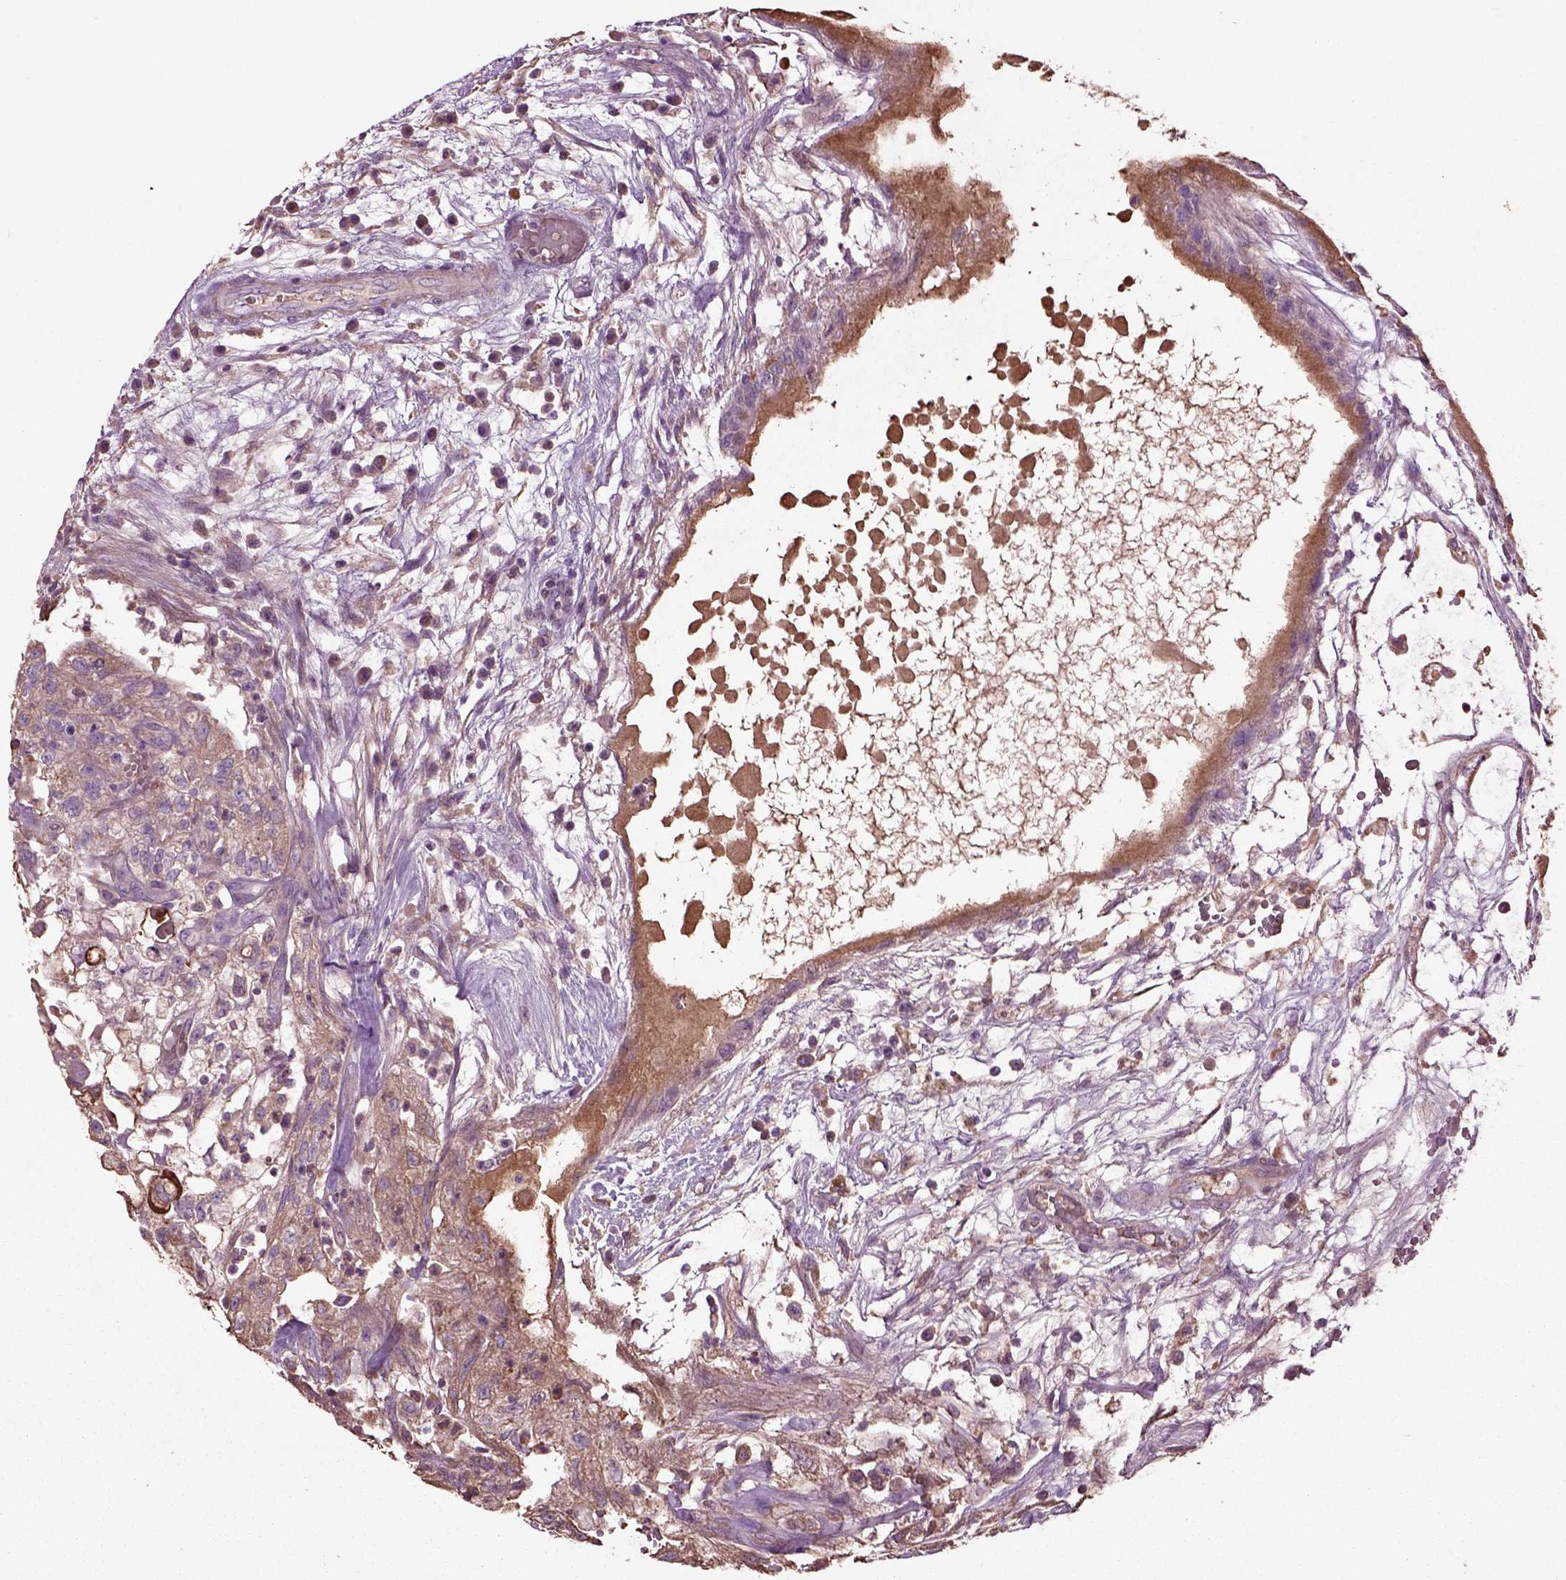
{"staining": {"intensity": "weak", "quantity": "25%-75%", "location": "cytoplasmic/membranous"}, "tissue": "testis cancer", "cell_type": "Tumor cells", "image_type": "cancer", "snomed": [{"axis": "morphology", "description": "Normal tissue, NOS"}, {"axis": "morphology", "description": "Carcinoma, Embryonal, NOS"}, {"axis": "topography", "description": "Testis"}, {"axis": "topography", "description": "Epididymis"}], "caption": "Immunohistochemistry (IHC) histopathology image of human testis embryonal carcinoma stained for a protein (brown), which exhibits low levels of weak cytoplasmic/membranous positivity in approximately 25%-75% of tumor cells.", "gene": "SPON1", "patient": {"sex": "male", "age": 32}}